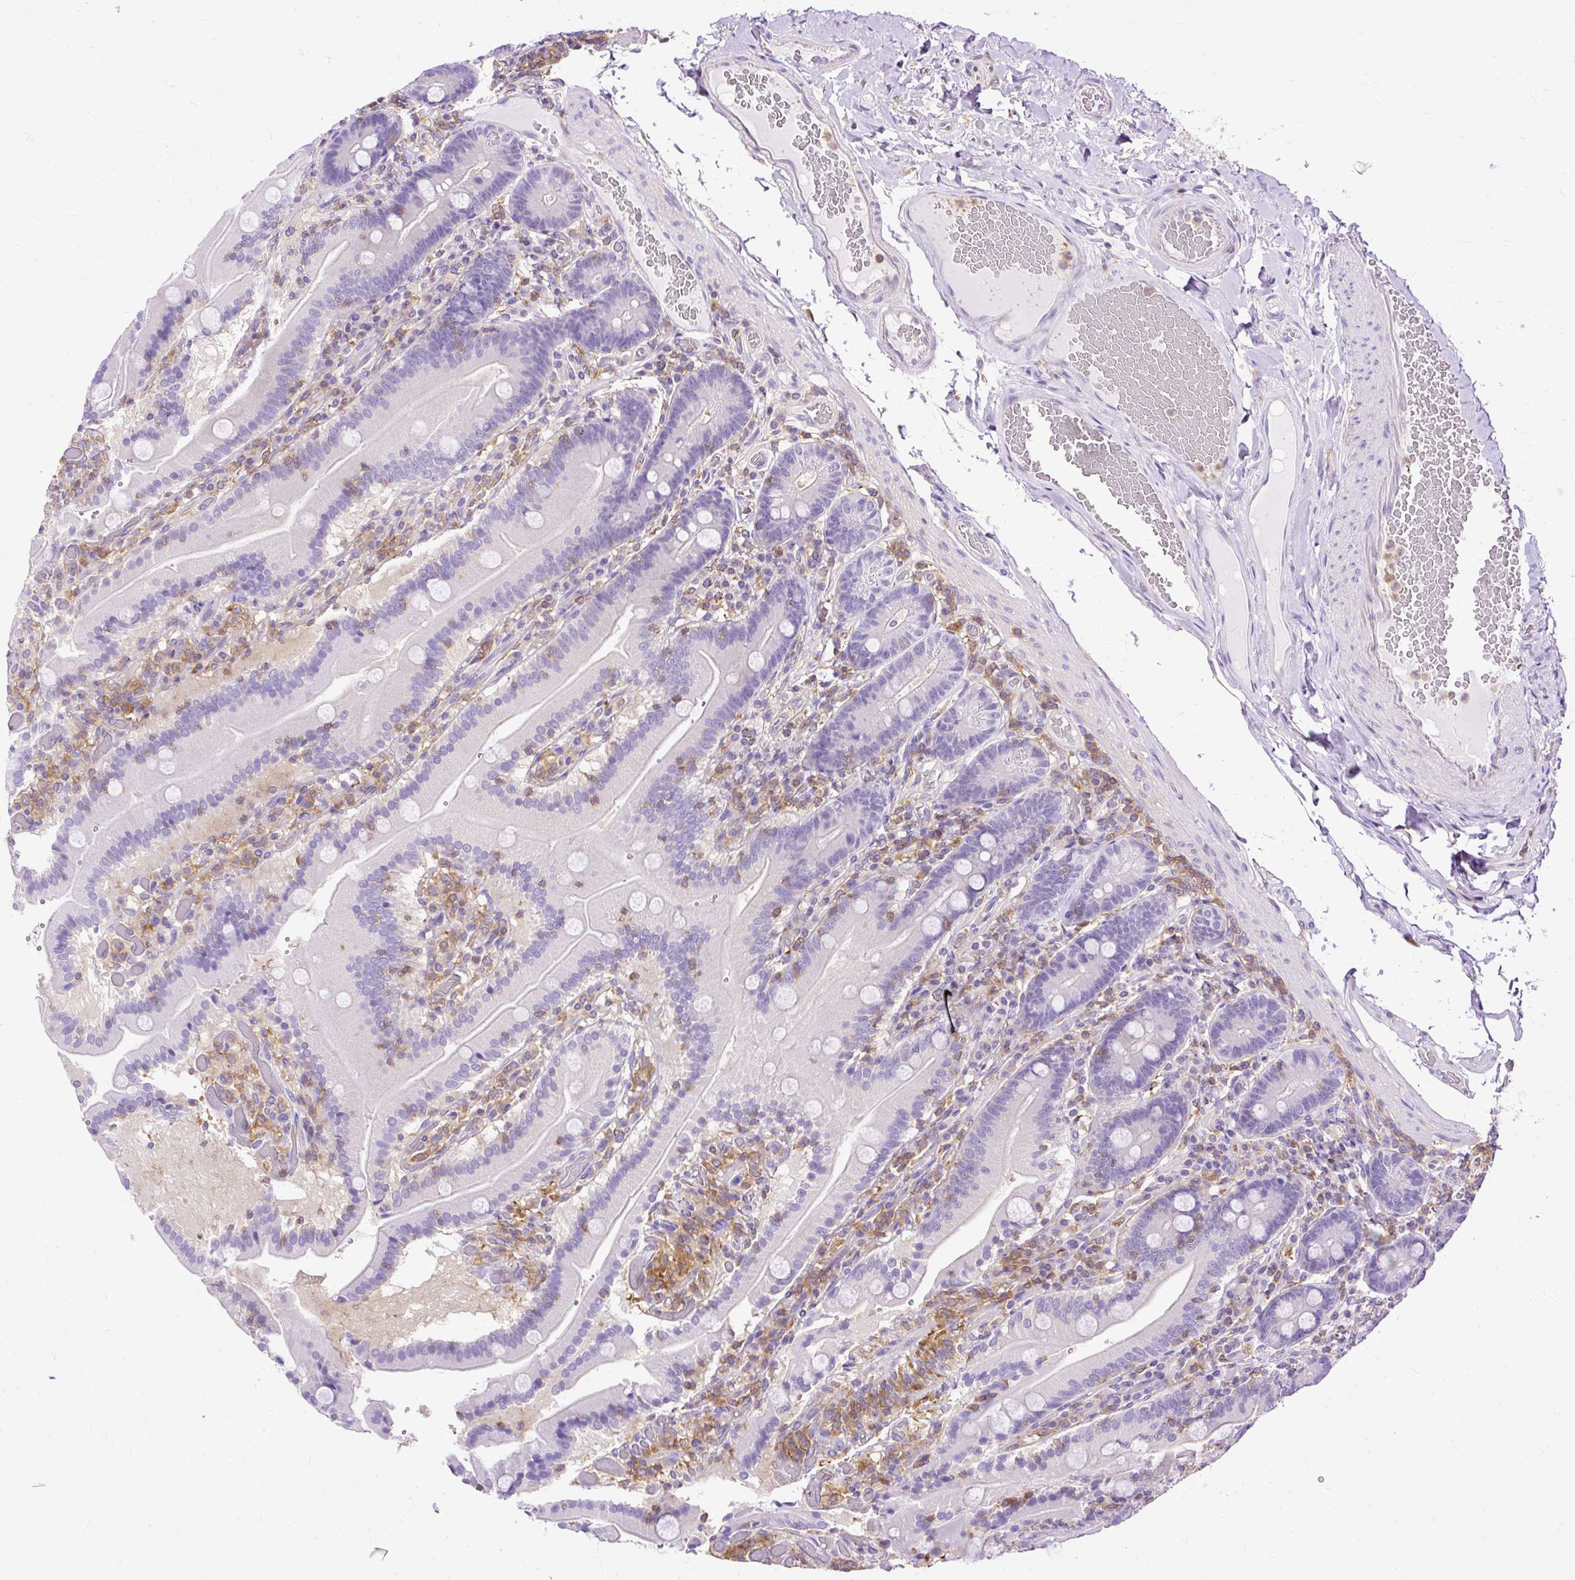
{"staining": {"intensity": "negative", "quantity": "none", "location": "none"}, "tissue": "duodenum", "cell_type": "Glandular cells", "image_type": "normal", "snomed": [{"axis": "morphology", "description": "Normal tissue, NOS"}, {"axis": "topography", "description": "Duodenum"}], "caption": "This micrograph is of normal duodenum stained with immunohistochemistry to label a protein in brown with the nuclei are counter-stained blue. There is no positivity in glandular cells.", "gene": "TWF2", "patient": {"sex": "female", "age": 62}}